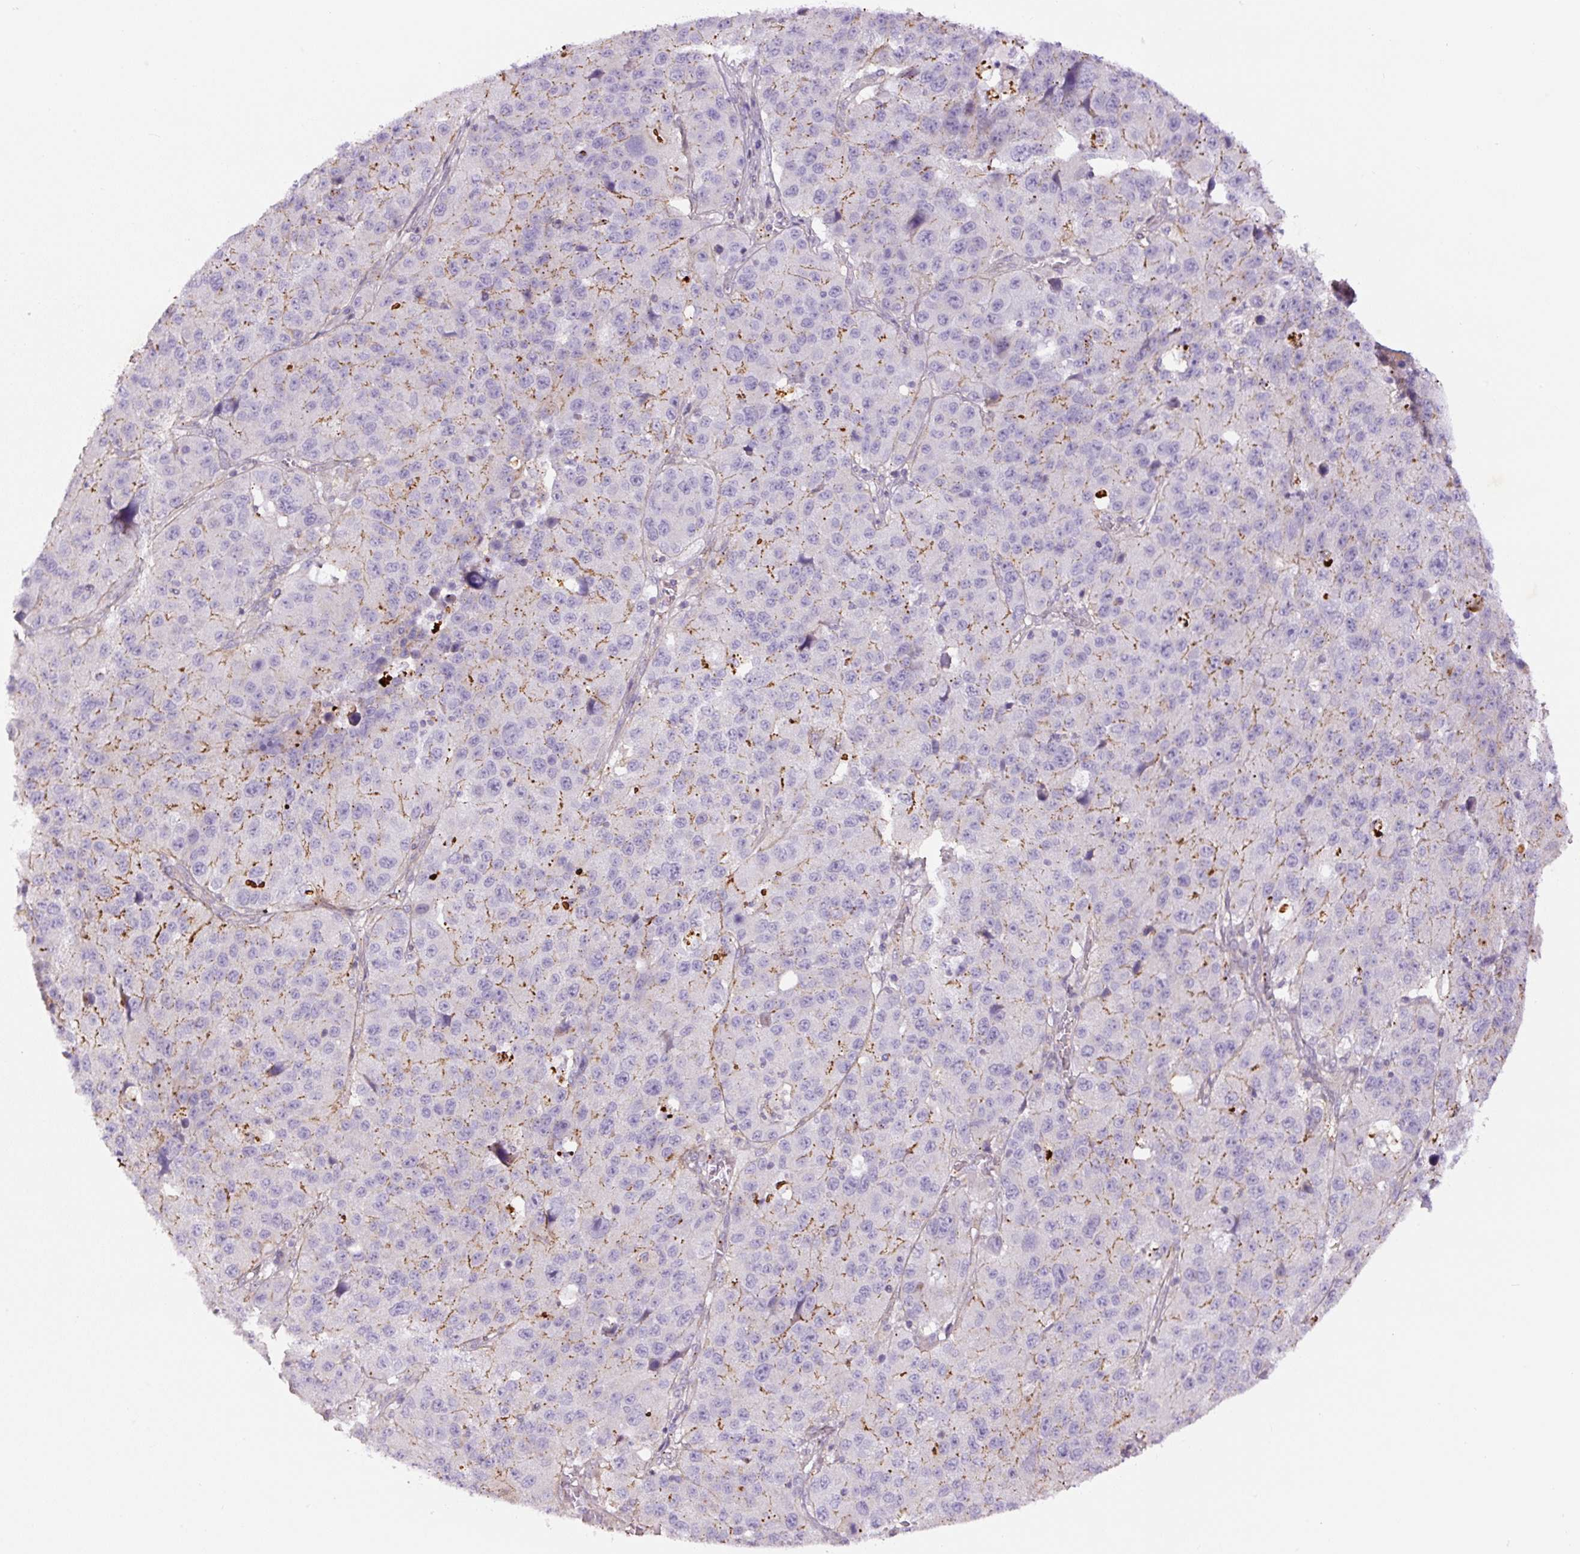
{"staining": {"intensity": "moderate", "quantity": "<25%", "location": "cytoplasmic/membranous"}, "tissue": "stomach cancer", "cell_type": "Tumor cells", "image_type": "cancer", "snomed": [{"axis": "morphology", "description": "Adenocarcinoma, NOS"}, {"axis": "topography", "description": "Stomach"}], "caption": "Adenocarcinoma (stomach) was stained to show a protein in brown. There is low levels of moderate cytoplasmic/membranous expression in approximately <25% of tumor cells.", "gene": "CCNI2", "patient": {"sex": "male", "age": 71}}